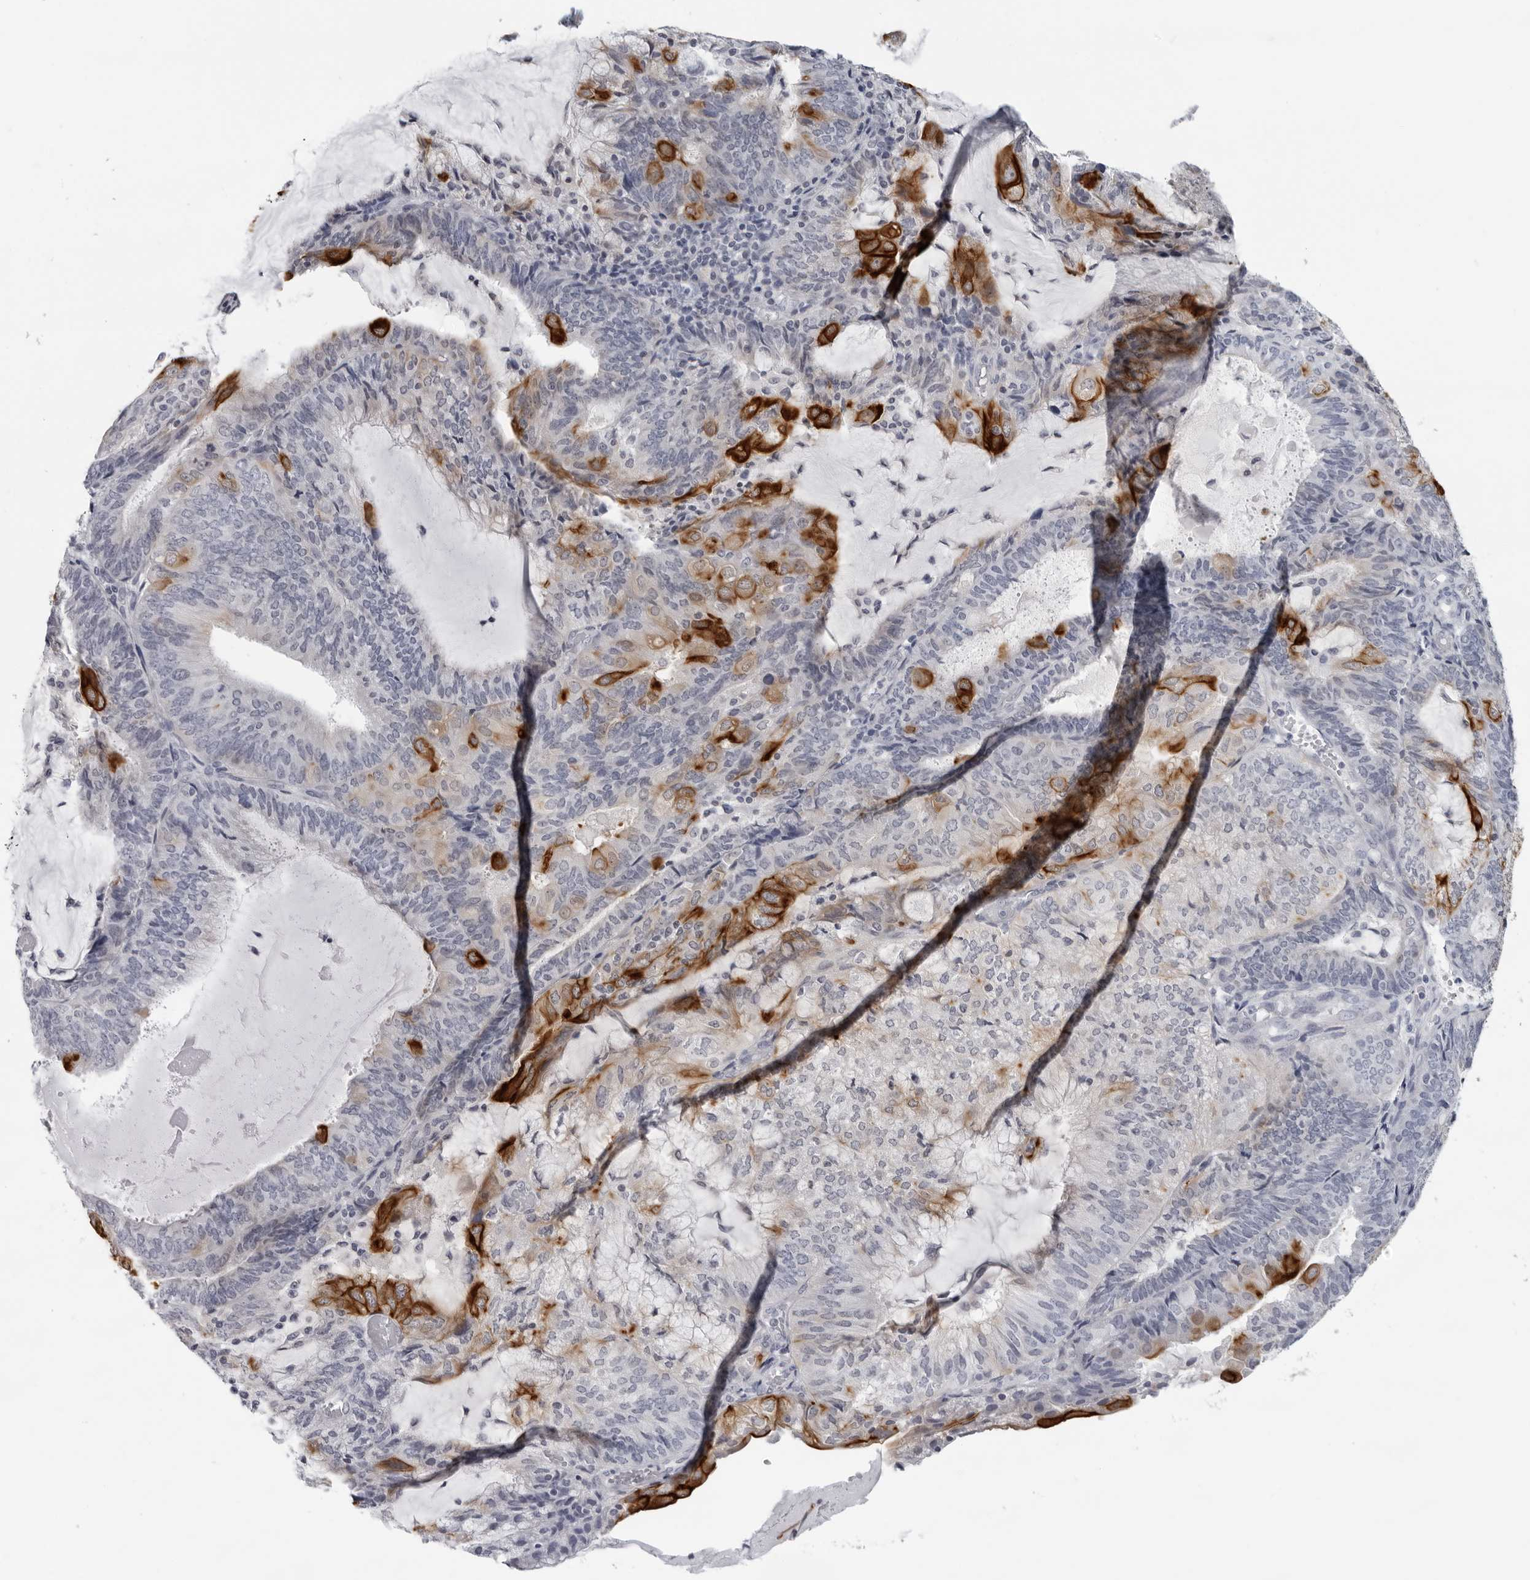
{"staining": {"intensity": "strong", "quantity": "<25%", "location": "cytoplasmic/membranous"}, "tissue": "endometrial cancer", "cell_type": "Tumor cells", "image_type": "cancer", "snomed": [{"axis": "morphology", "description": "Adenocarcinoma, NOS"}, {"axis": "topography", "description": "Endometrium"}], "caption": "IHC image of neoplastic tissue: adenocarcinoma (endometrial) stained using immunohistochemistry reveals medium levels of strong protein expression localized specifically in the cytoplasmic/membranous of tumor cells, appearing as a cytoplasmic/membranous brown color.", "gene": "CCDC28B", "patient": {"sex": "female", "age": 81}}